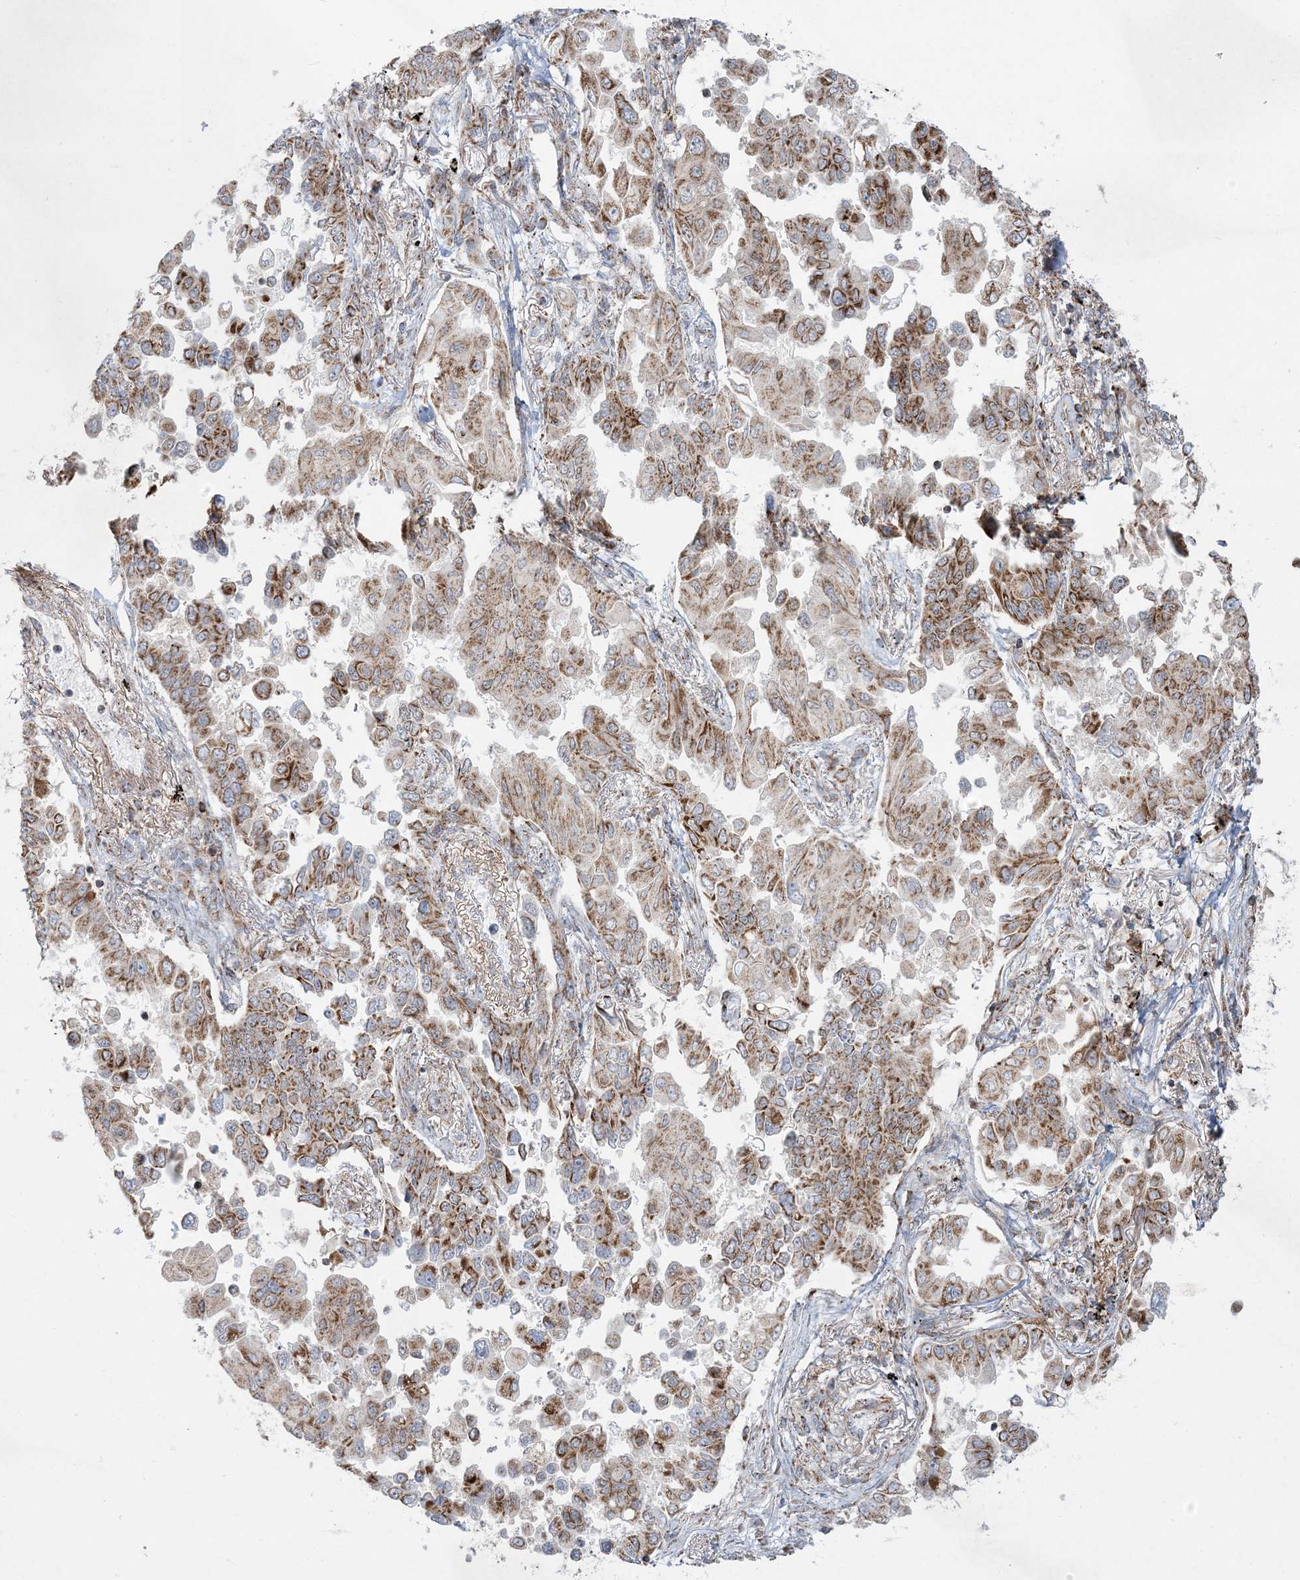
{"staining": {"intensity": "moderate", "quantity": ">75%", "location": "cytoplasmic/membranous"}, "tissue": "lung cancer", "cell_type": "Tumor cells", "image_type": "cancer", "snomed": [{"axis": "morphology", "description": "Adenocarcinoma, NOS"}, {"axis": "topography", "description": "Lung"}], "caption": "Protein expression analysis of lung adenocarcinoma exhibits moderate cytoplasmic/membranous expression in approximately >75% of tumor cells.", "gene": "BEND4", "patient": {"sex": "female", "age": 67}}